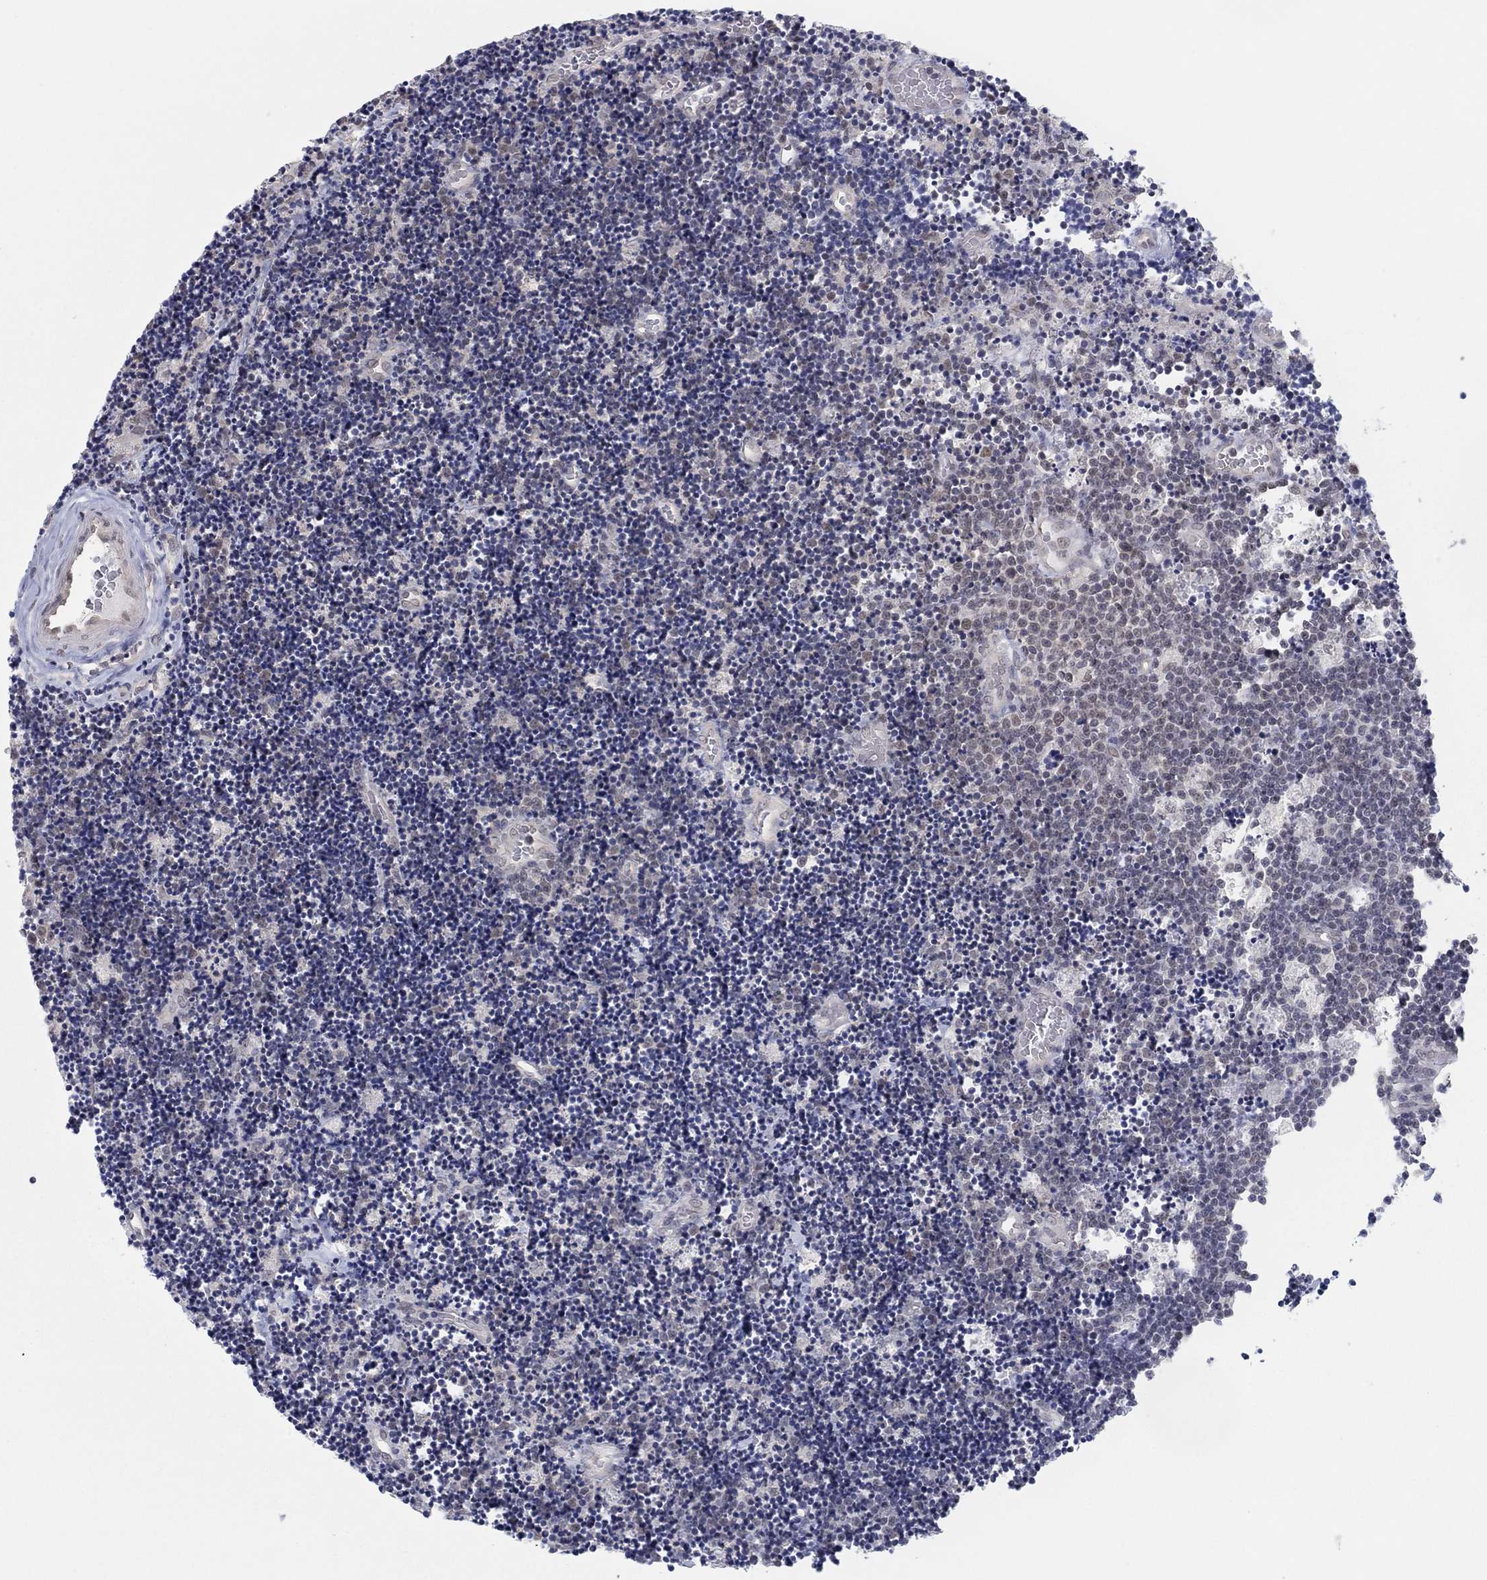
{"staining": {"intensity": "negative", "quantity": "none", "location": "none"}, "tissue": "lymphoma", "cell_type": "Tumor cells", "image_type": "cancer", "snomed": [{"axis": "morphology", "description": "Malignant lymphoma, non-Hodgkin's type, Low grade"}, {"axis": "topography", "description": "Brain"}], "caption": "An image of human malignant lymphoma, non-Hodgkin's type (low-grade) is negative for staining in tumor cells. (DAB (3,3'-diaminobenzidine) immunohistochemistry (IHC) visualized using brightfield microscopy, high magnification).", "gene": "SLC22A2", "patient": {"sex": "female", "age": 66}}